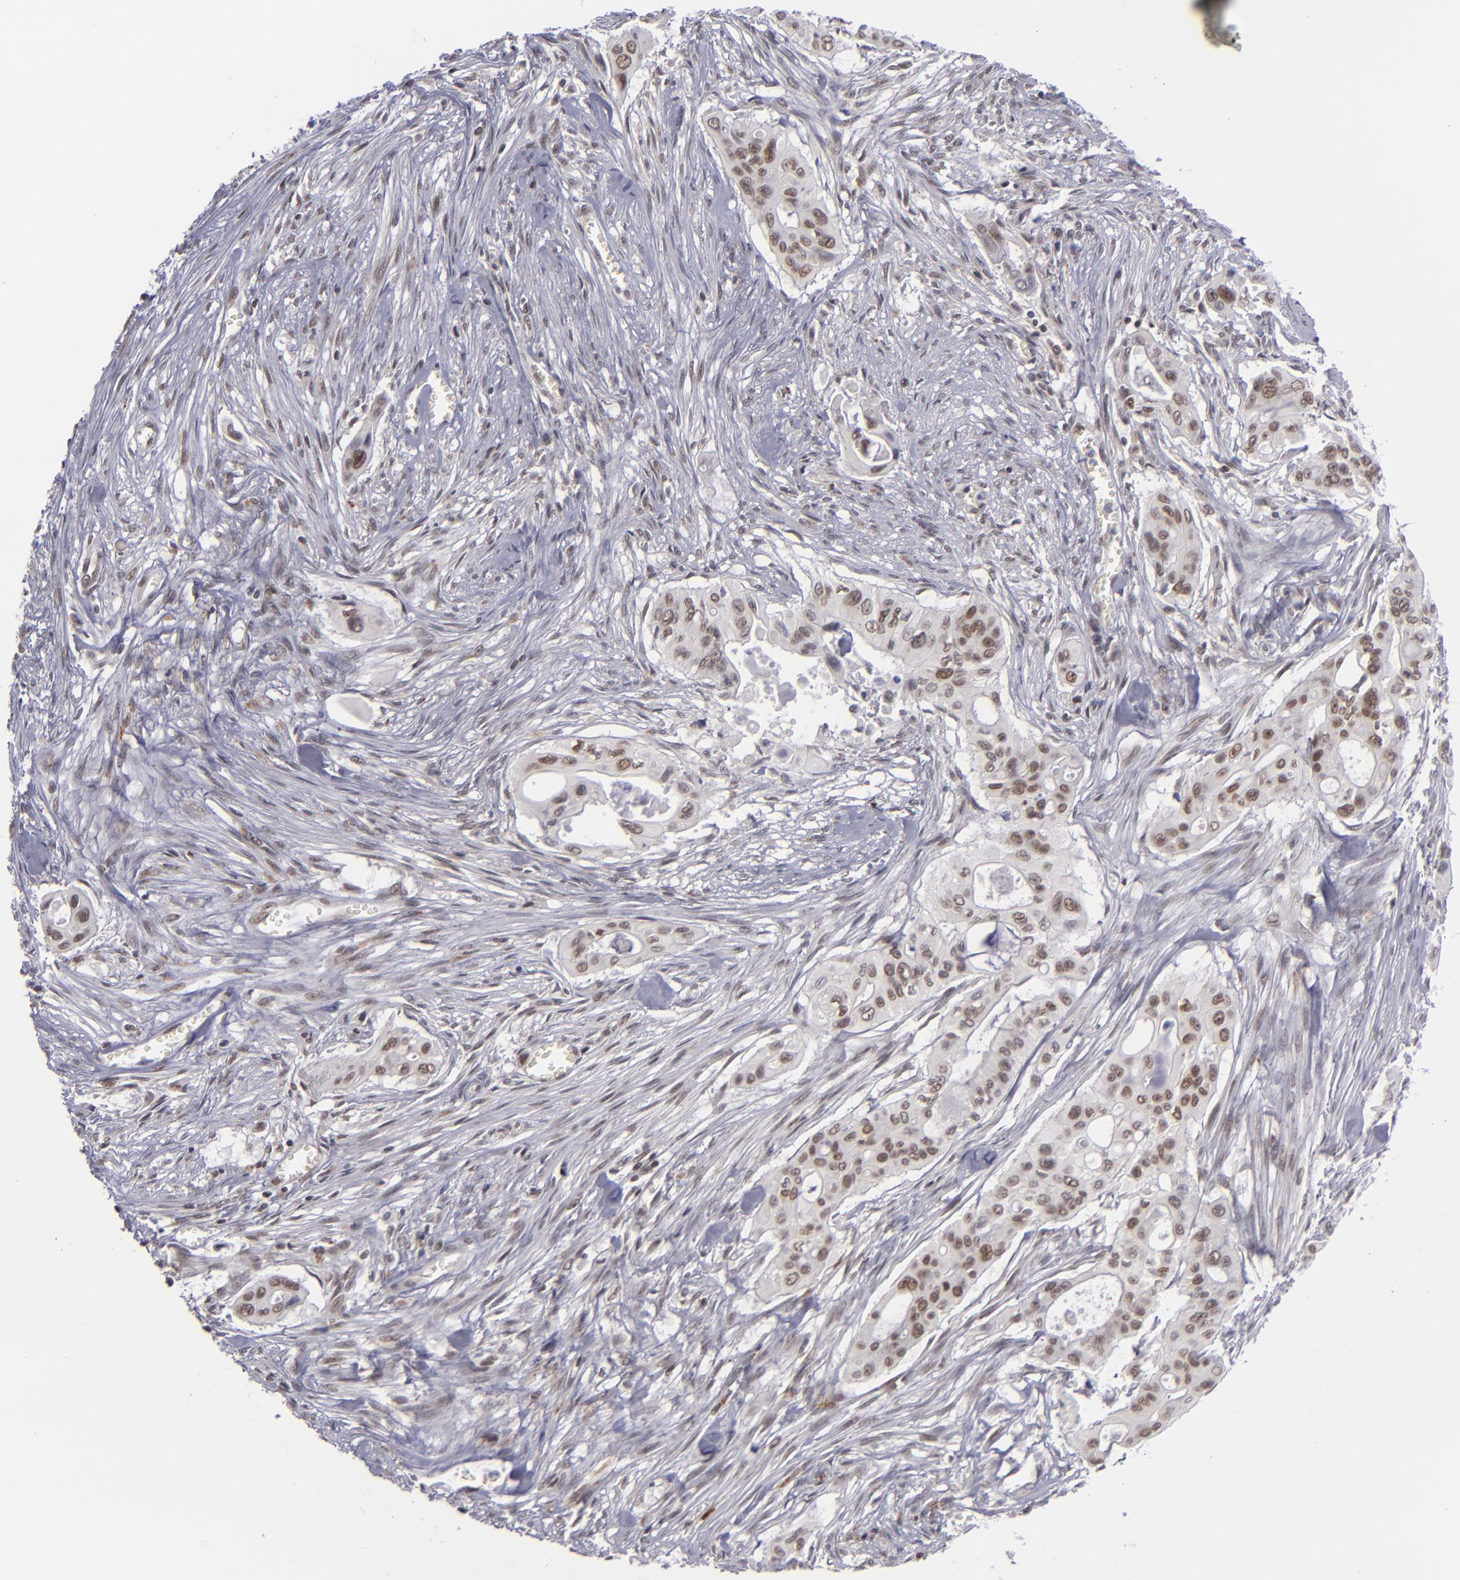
{"staining": {"intensity": "moderate", "quantity": ">75%", "location": "nuclear"}, "tissue": "pancreatic cancer", "cell_type": "Tumor cells", "image_type": "cancer", "snomed": [{"axis": "morphology", "description": "Adenocarcinoma, NOS"}, {"axis": "topography", "description": "Pancreas"}], "caption": "Protein expression analysis of human pancreatic cancer (adenocarcinoma) reveals moderate nuclear expression in approximately >75% of tumor cells.", "gene": "MLLT3", "patient": {"sex": "male", "age": 77}}